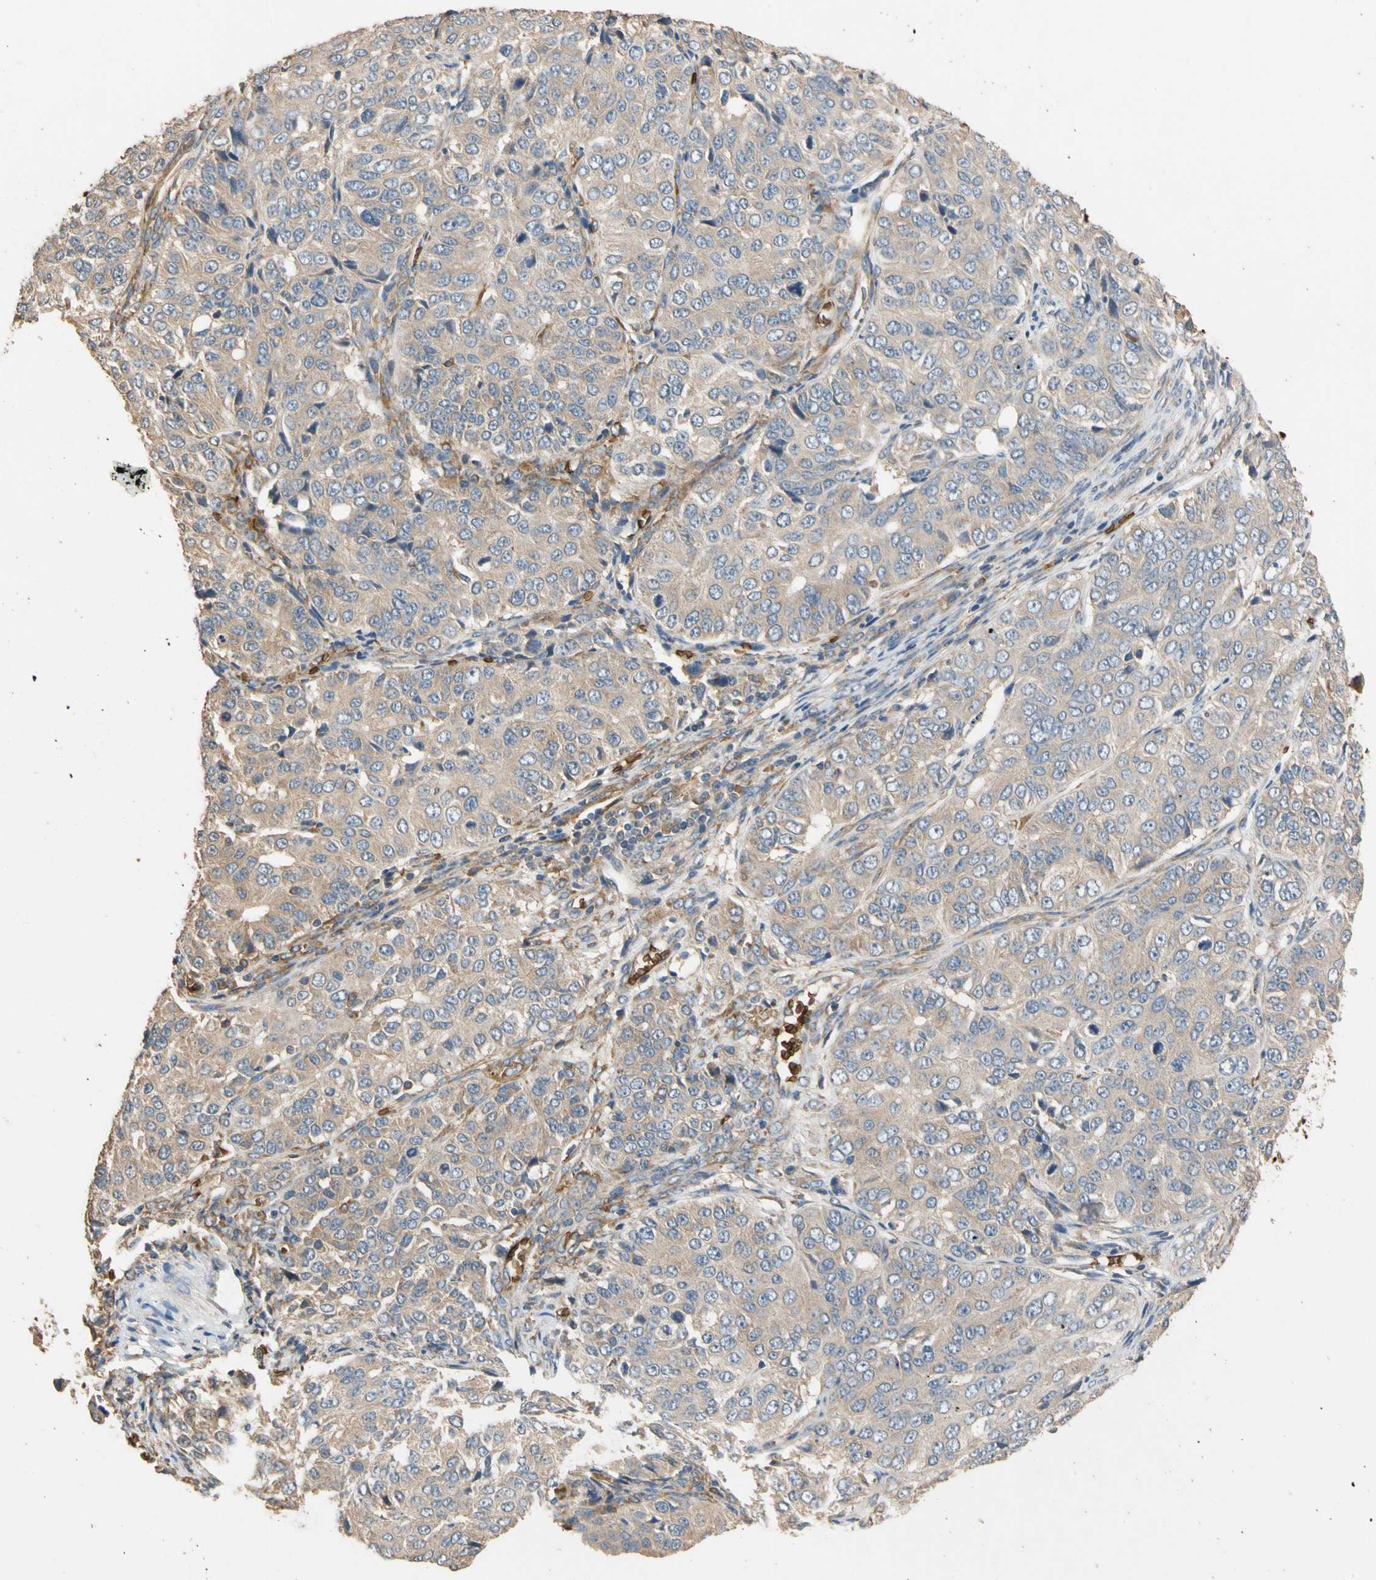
{"staining": {"intensity": "weak", "quantity": "25%-75%", "location": "cytoplasmic/membranous"}, "tissue": "ovarian cancer", "cell_type": "Tumor cells", "image_type": "cancer", "snomed": [{"axis": "morphology", "description": "Carcinoma, endometroid"}, {"axis": "topography", "description": "Ovary"}], "caption": "Protein expression by immunohistochemistry (IHC) displays weak cytoplasmic/membranous expression in about 25%-75% of tumor cells in ovarian cancer.", "gene": "RIOK2", "patient": {"sex": "female", "age": 51}}